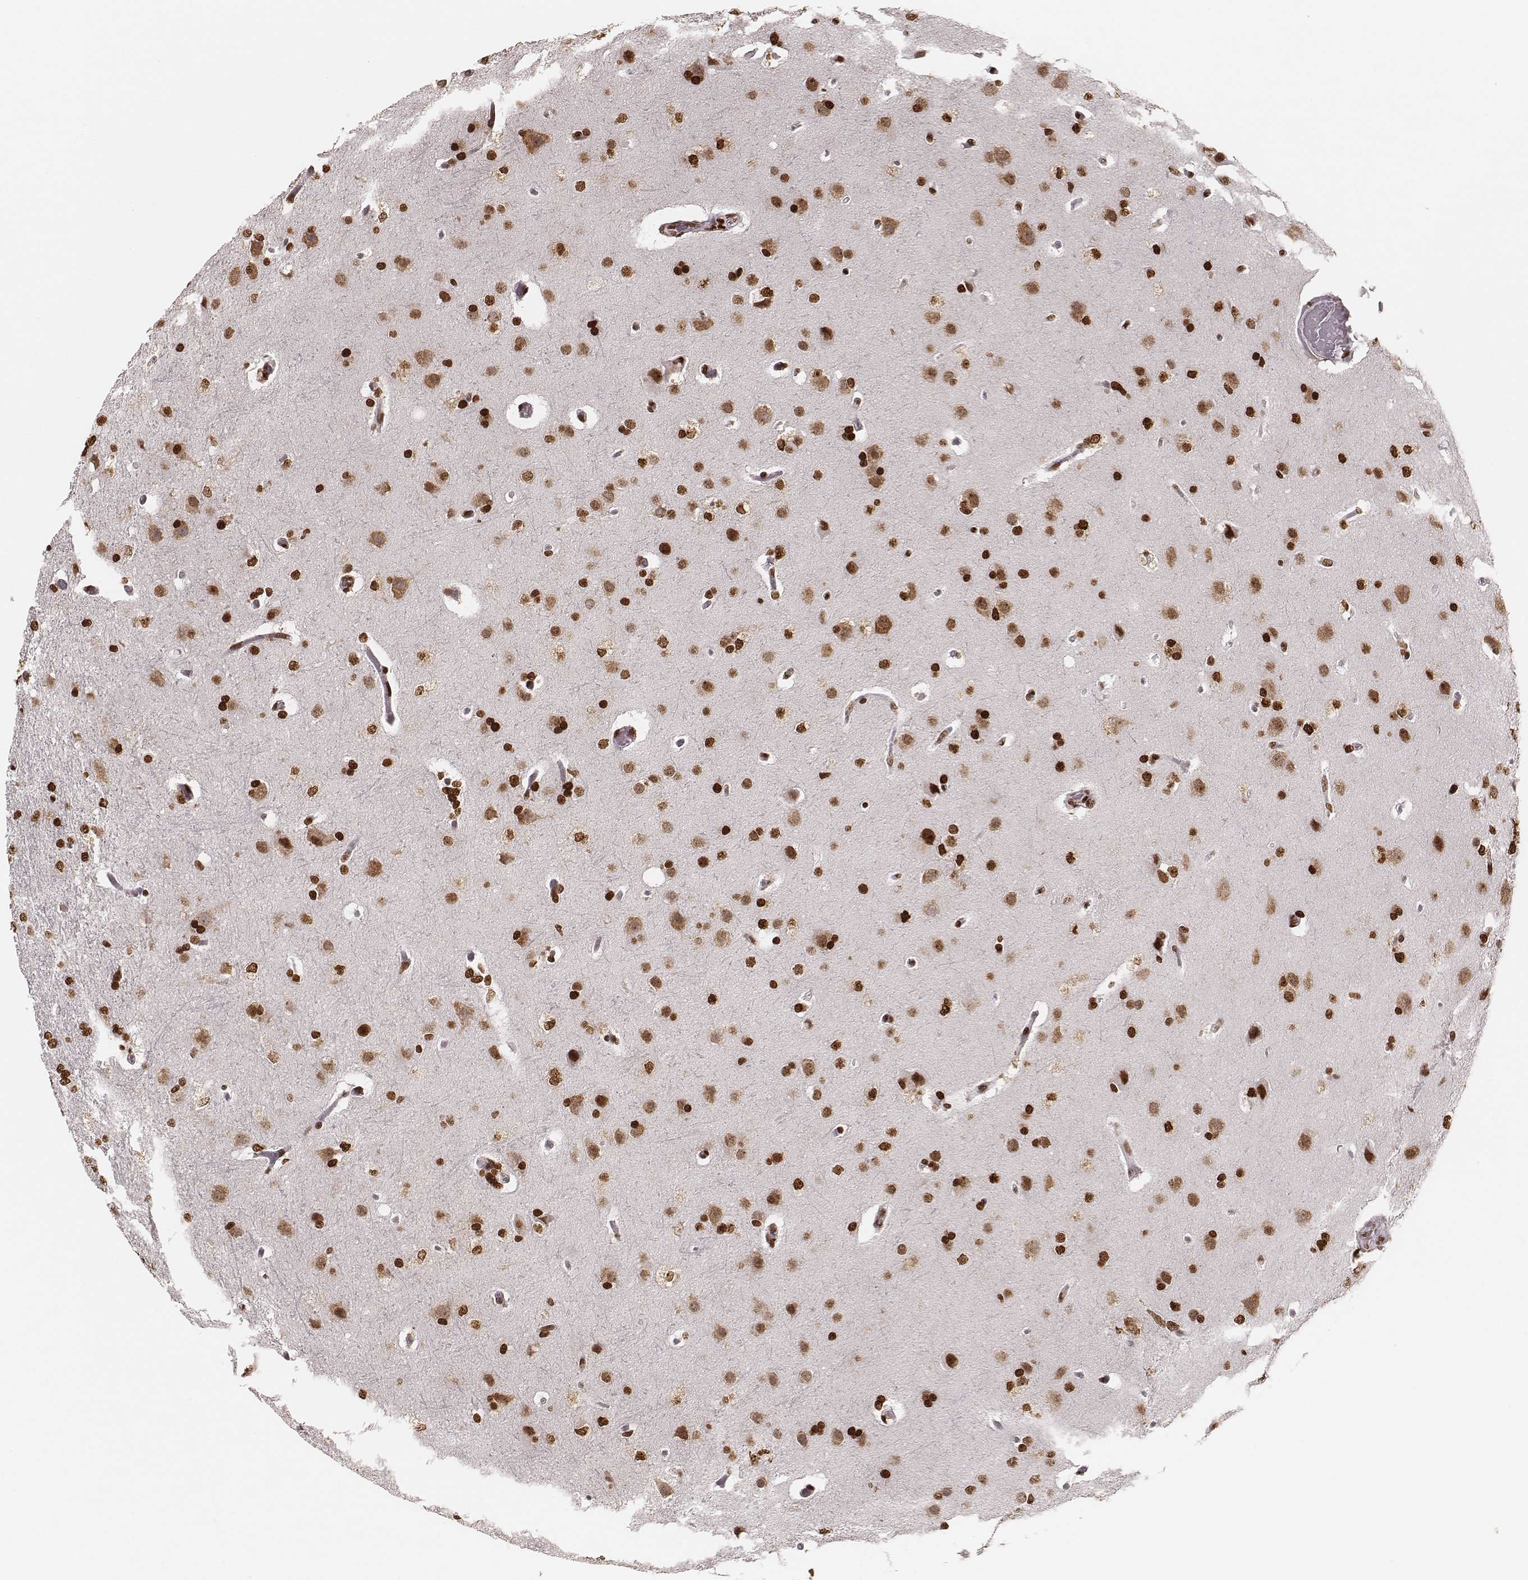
{"staining": {"intensity": "strong", "quantity": ">75%", "location": "nuclear"}, "tissue": "glioma", "cell_type": "Tumor cells", "image_type": "cancer", "snomed": [{"axis": "morphology", "description": "Glioma, malignant, High grade"}, {"axis": "topography", "description": "Brain"}], "caption": "IHC of human glioma reveals high levels of strong nuclear positivity in approximately >75% of tumor cells. Nuclei are stained in blue.", "gene": "PARP1", "patient": {"sex": "male", "age": 68}}